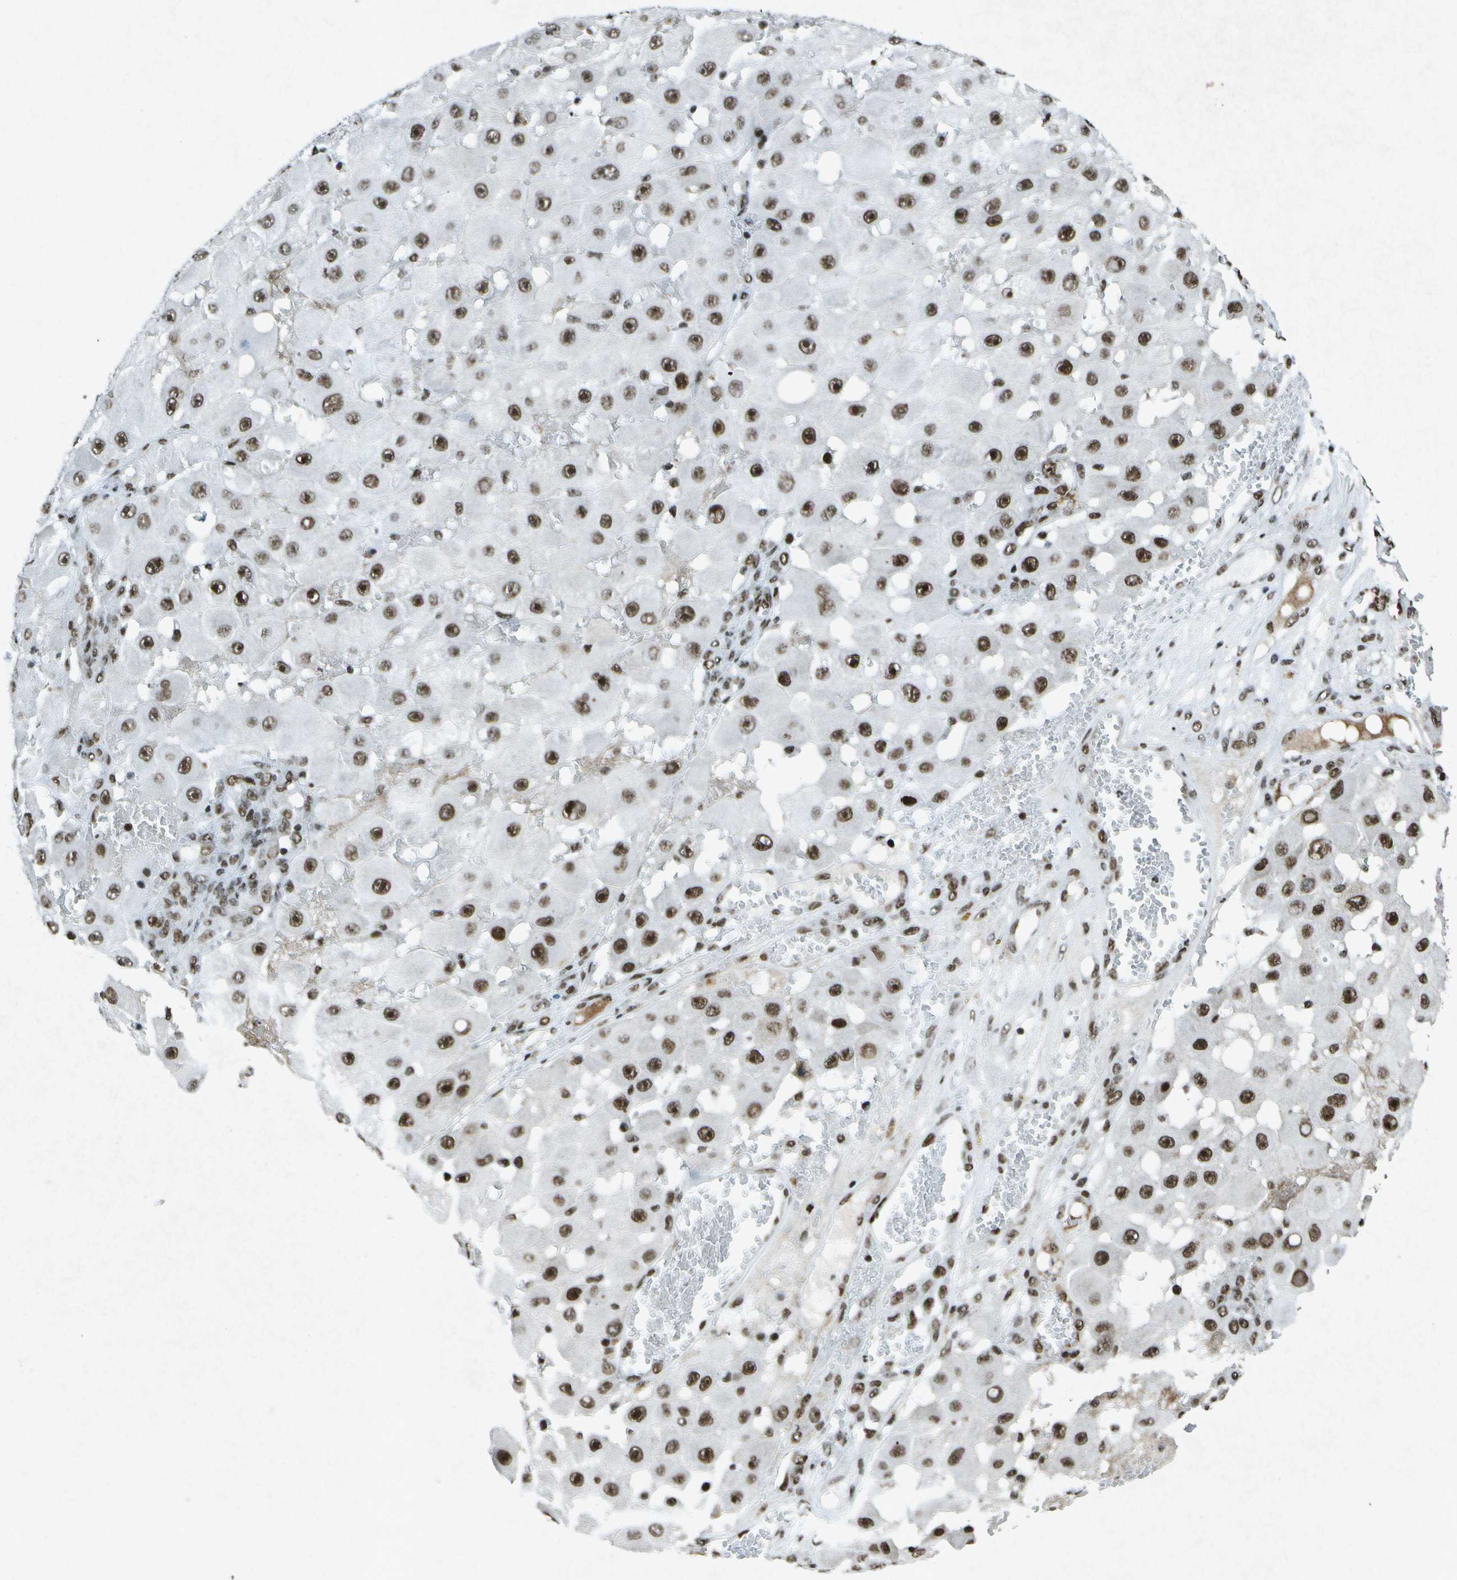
{"staining": {"intensity": "strong", "quantity": ">75%", "location": "nuclear"}, "tissue": "melanoma", "cell_type": "Tumor cells", "image_type": "cancer", "snomed": [{"axis": "morphology", "description": "Malignant melanoma, NOS"}, {"axis": "topography", "description": "Skin"}], "caption": "Melanoma was stained to show a protein in brown. There is high levels of strong nuclear positivity in about >75% of tumor cells.", "gene": "MTA2", "patient": {"sex": "female", "age": 81}}